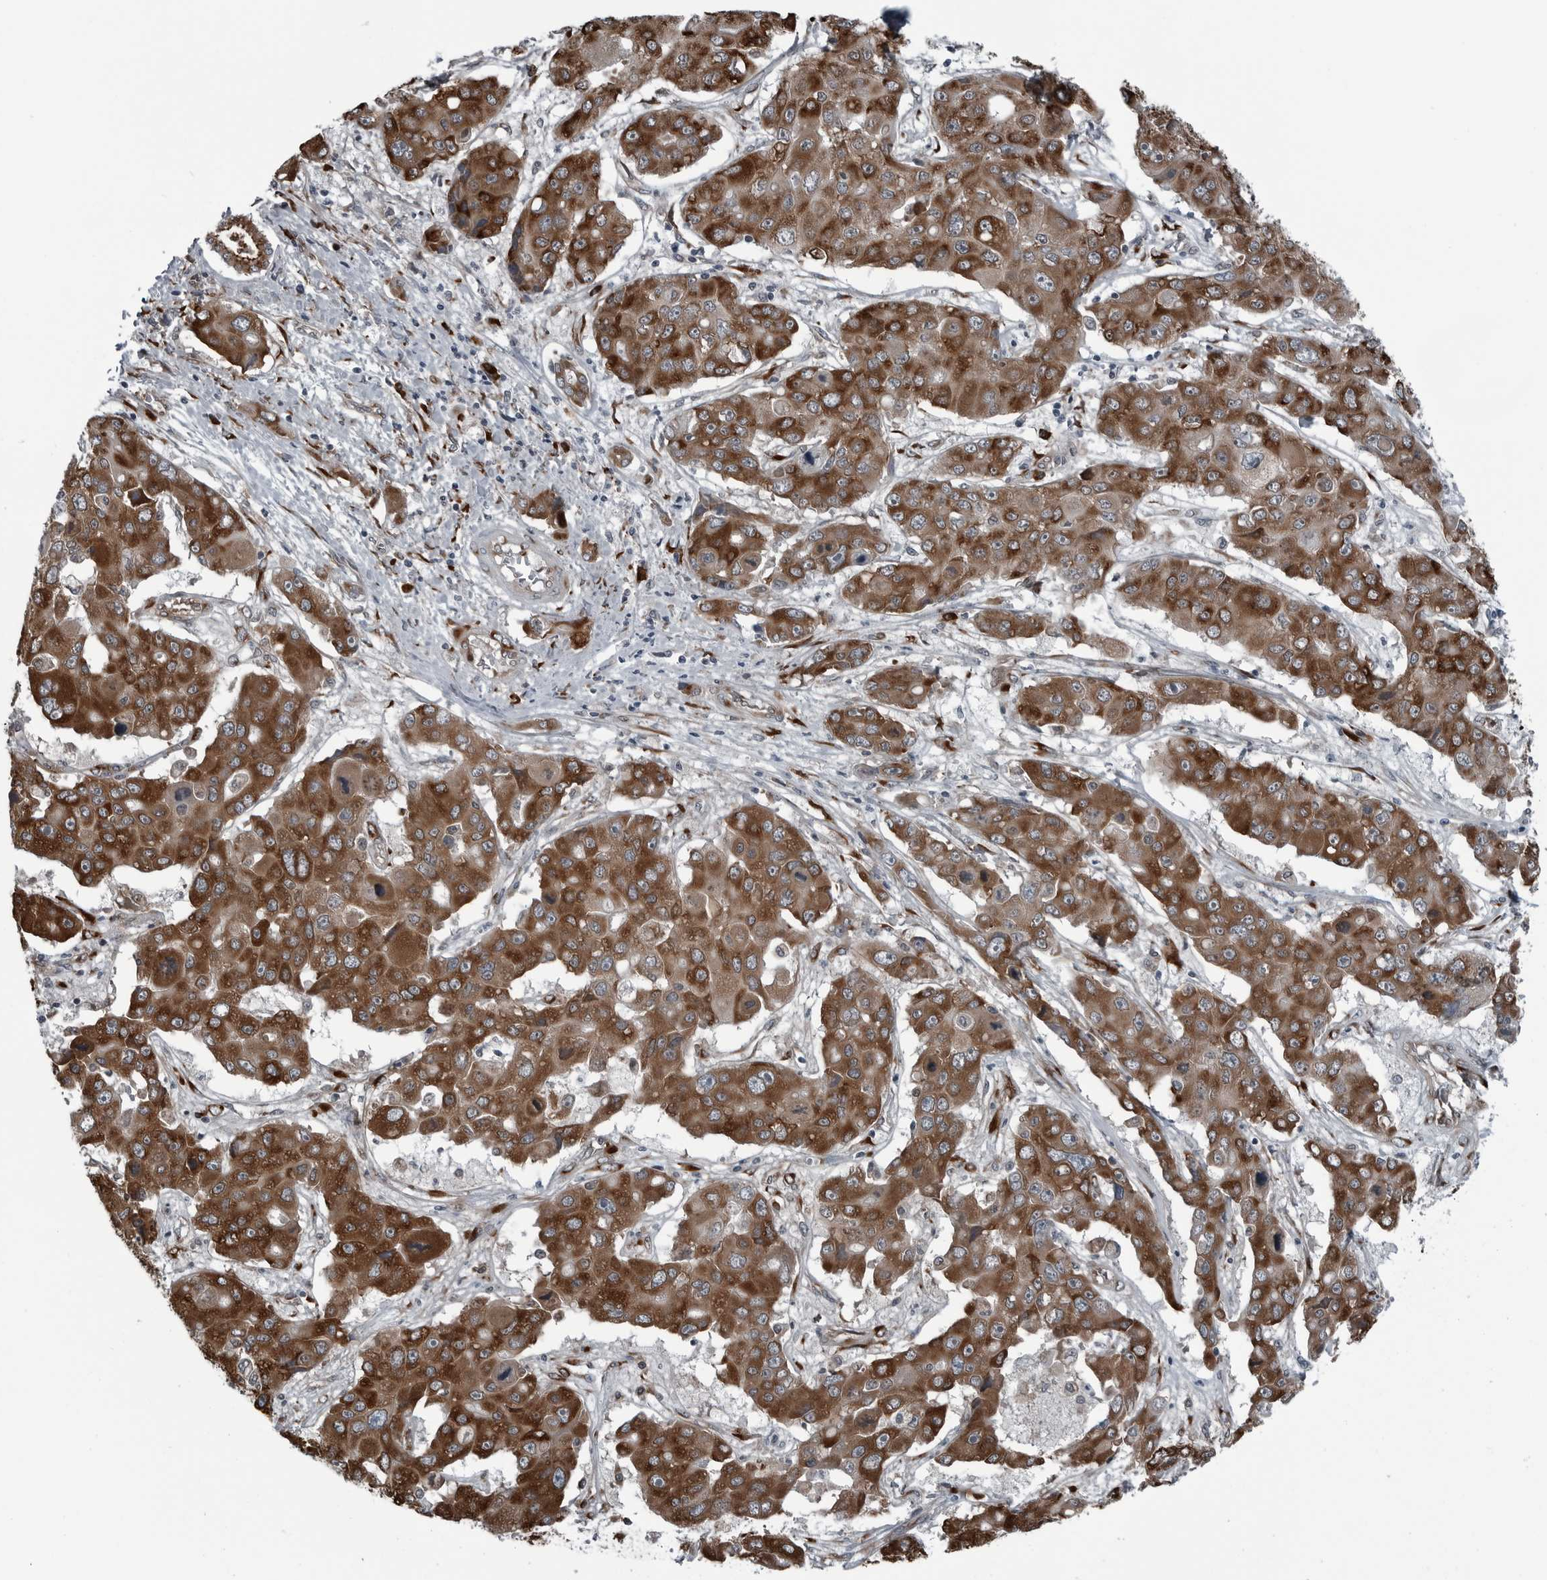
{"staining": {"intensity": "strong", "quantity": ">75%", "location": "cytoplasmic/membranous"}, "tissue": "liver cancer", "cell_type": "Tumor cells", "image_type": "cancer", "snomed": [{"axis": "morphology", "description": "Cholangiocarcinoma"}, {"axis": "topography", "description": "Liver"}], "caption": "The photomicrograph demonstrates staining of liver cancer, revealing strong cytoplasmic/membranous protein staining (brown color) within tumor cells.", "gene": "CEP85", "patient": {"sex": "male", "age": 67}}